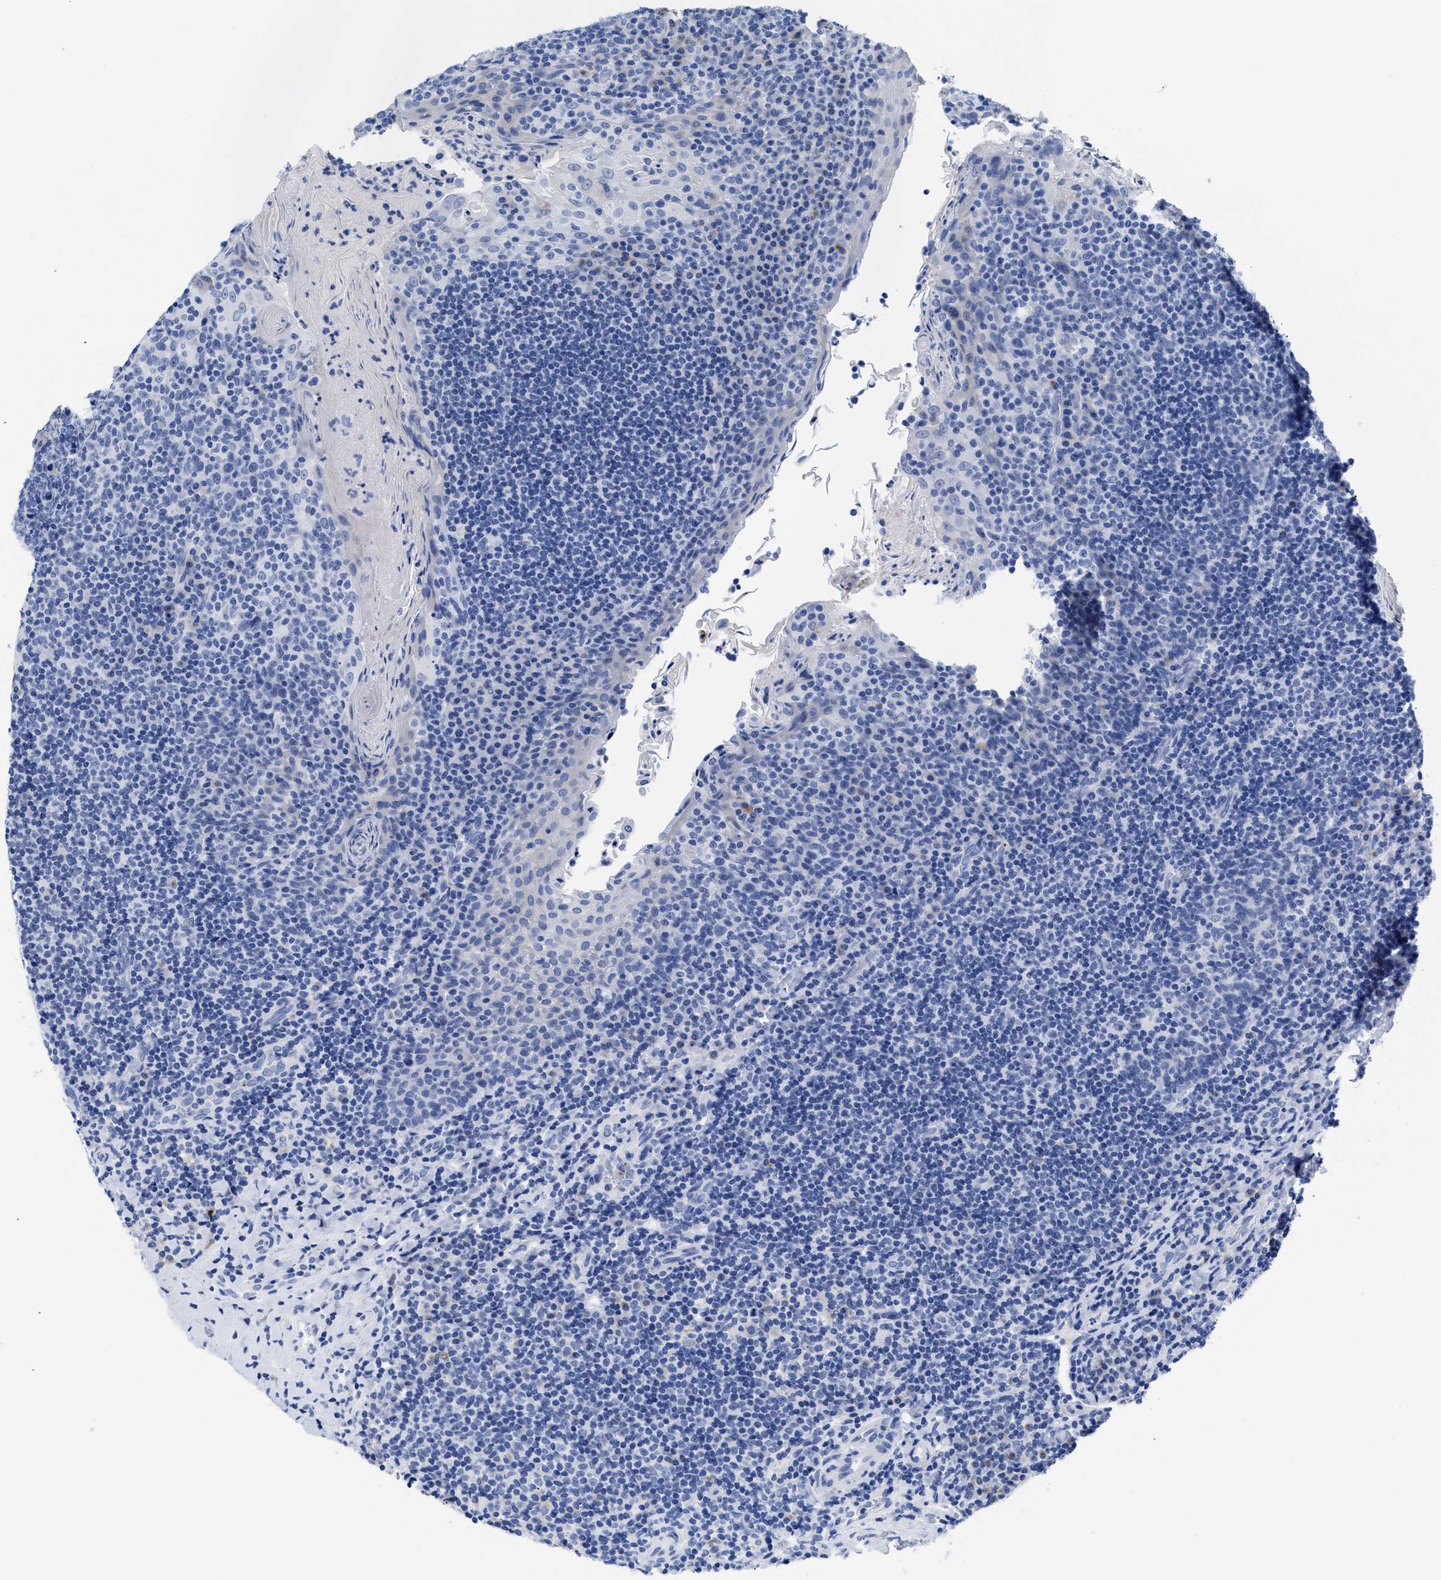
{"staining": {"intensity": "negative", "quantity": "none", "location": "none"}, "tissue": "tonsil", "cell_type": "Germinal center cells", "image_type": "normal", "snomed": [{"axis": "morphology", "description": "Normal tissue, NOS"}, {"axis": "topography", "description": "Tonsil"}], "caption": "DAB immunohistochemical staining of normal human tonsil demonstrates no significant staining in germinal center cells.", "gene": "TREML1", "patient": {"sex": "male", "age": 17}}